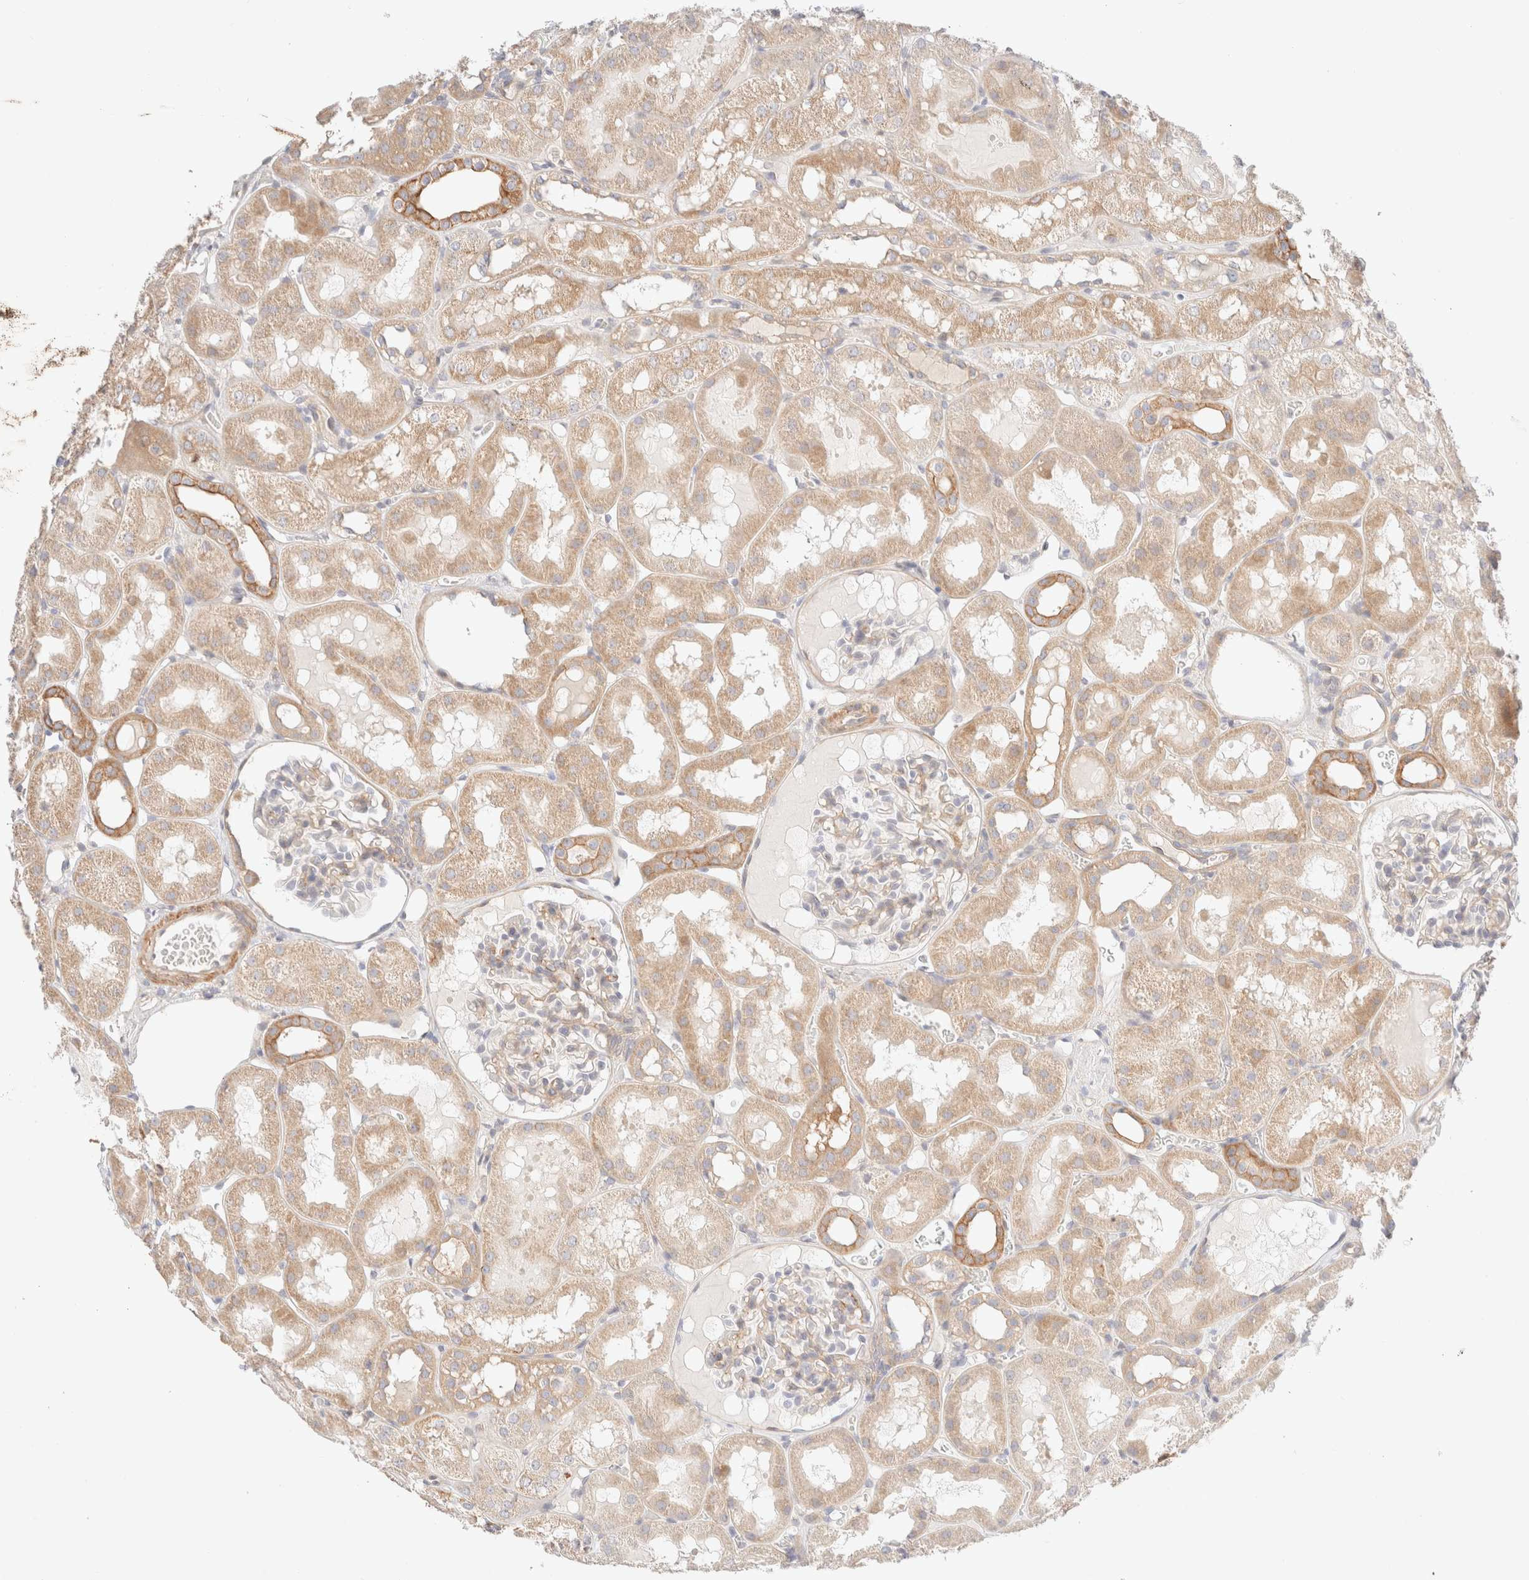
{"staining": {"intensity": "moderate", "quantity": "<25%", "location": "cytoplasmic/membranous"}, "tissue": "kidney", "cell_type": "Cells in glomeruli", "image_type": "normal", "snomed": [{"axis": "morphology", "description": "Normal tissue, NOS"}, {"axis": "topography", "description": "Kidney"}, {"axis": "topography", "description": "Urinary bladder"}], "caption": "Cells in glomeruli demonstrate low levels of moderate cytoplasmic/membranous staining in approximately <25% of cells in benign human kidney. Immunohistochemistry (ihc) stains the protein of interest in brown and the nuclei are stained blue.", "gene": "NIBAN2", "patient": {"sex": "male", "age": 16}}